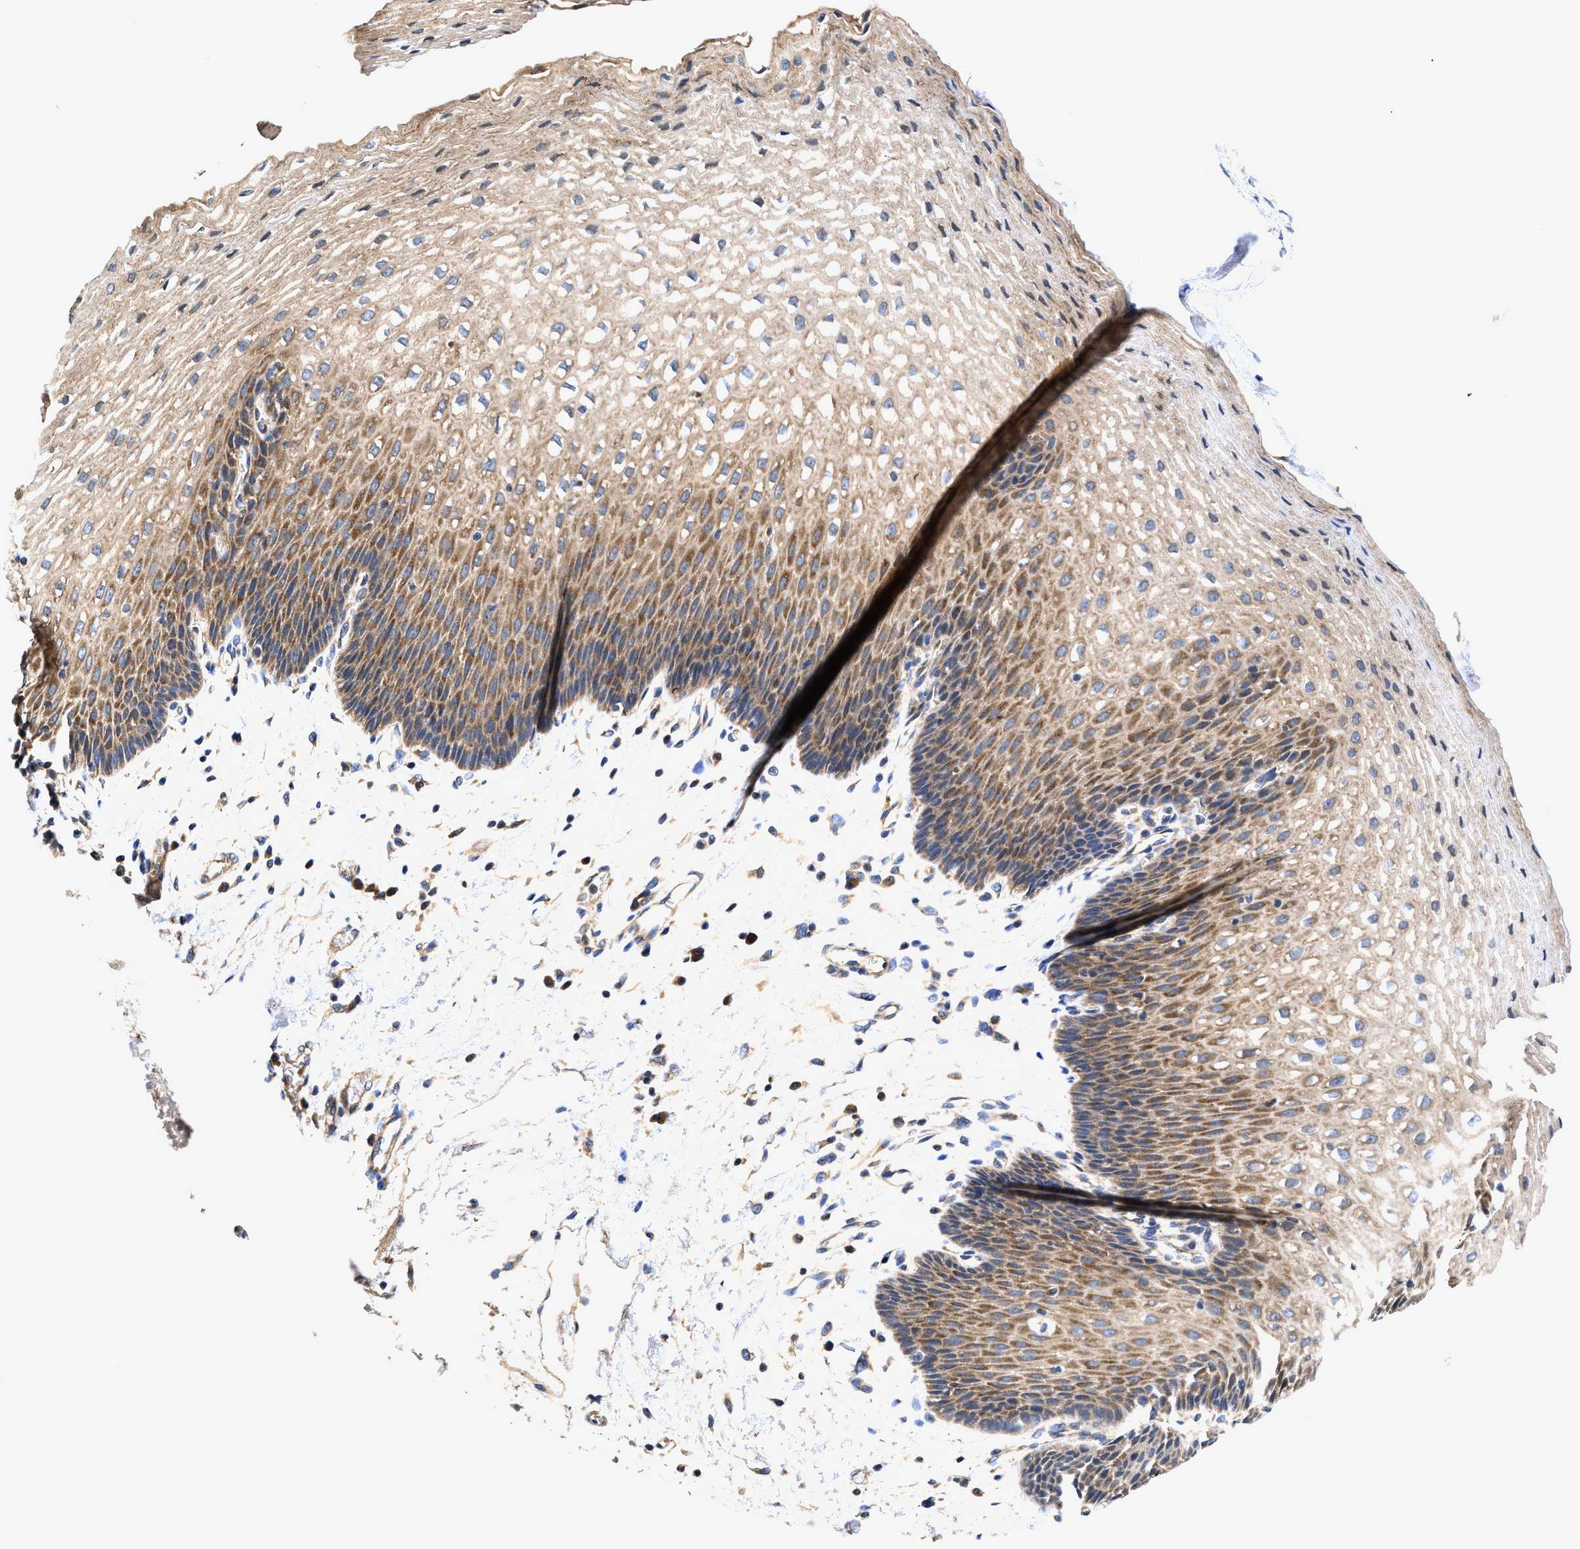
{"staining": {"intensity": "moderate", "quantity": ">75%", "location": "cytoplasmic/membranous"}, "tissue": "esophagus", "cell_type": "Squamous epithelial cells", "image_type": "normal", "snomed": [{"axis": "morphology", "description": "Normal tissue, NOS"}, {"axis": "topography", "description": "Esophagus"}], "caption": "About >75% of squamous epithelial cells in benign human esophagus reveal moderate cytoplasmic/membranous protein positivity as visualized by brown immunohistochemical staining.", "gene": "EFNA4", "patient": {"sex": "male", "age": 48}}